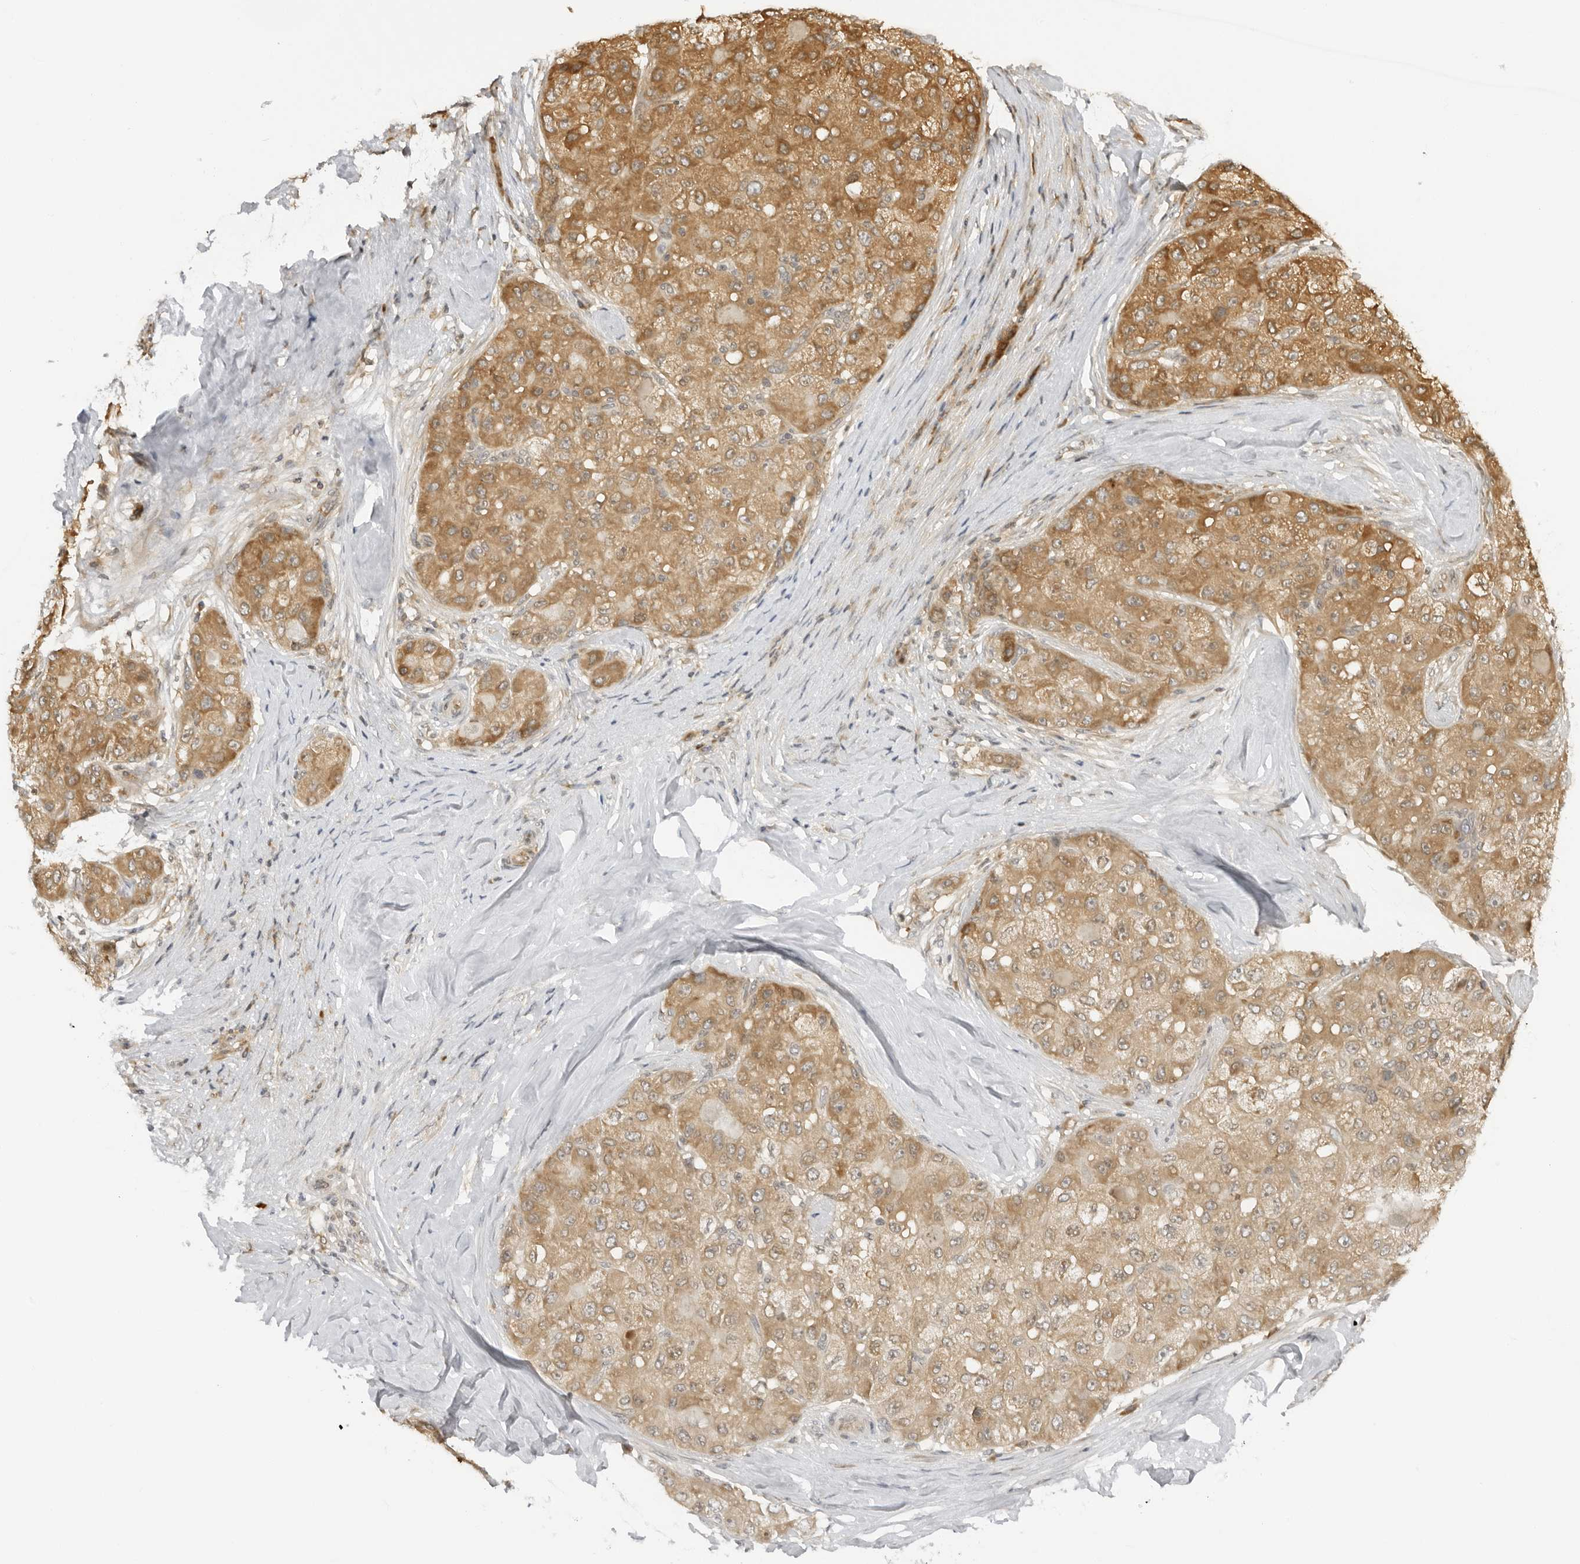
{"staining": {"intensity": "moderate", "quantity": ">75%", "location": "cytoplasmic/membranous"}, "tissue": "liver cancer", "cell_type": "Tumor cells", "image_type": "cancer", "snomed": [{"axis": "morphology", "description": "Carcinoma, Hepatocellular, NOS"}, {"axis": "topography", "description": "Liver"}], "caption": "Approximately >75% of tumor cells in liver cancer exhibit moderate cytoplasmic/membranous protein staining as visualized by brown immunohistochemical staining.", "gene": "PRRC2C", "patient": {"sex": "male", "age": 80}}